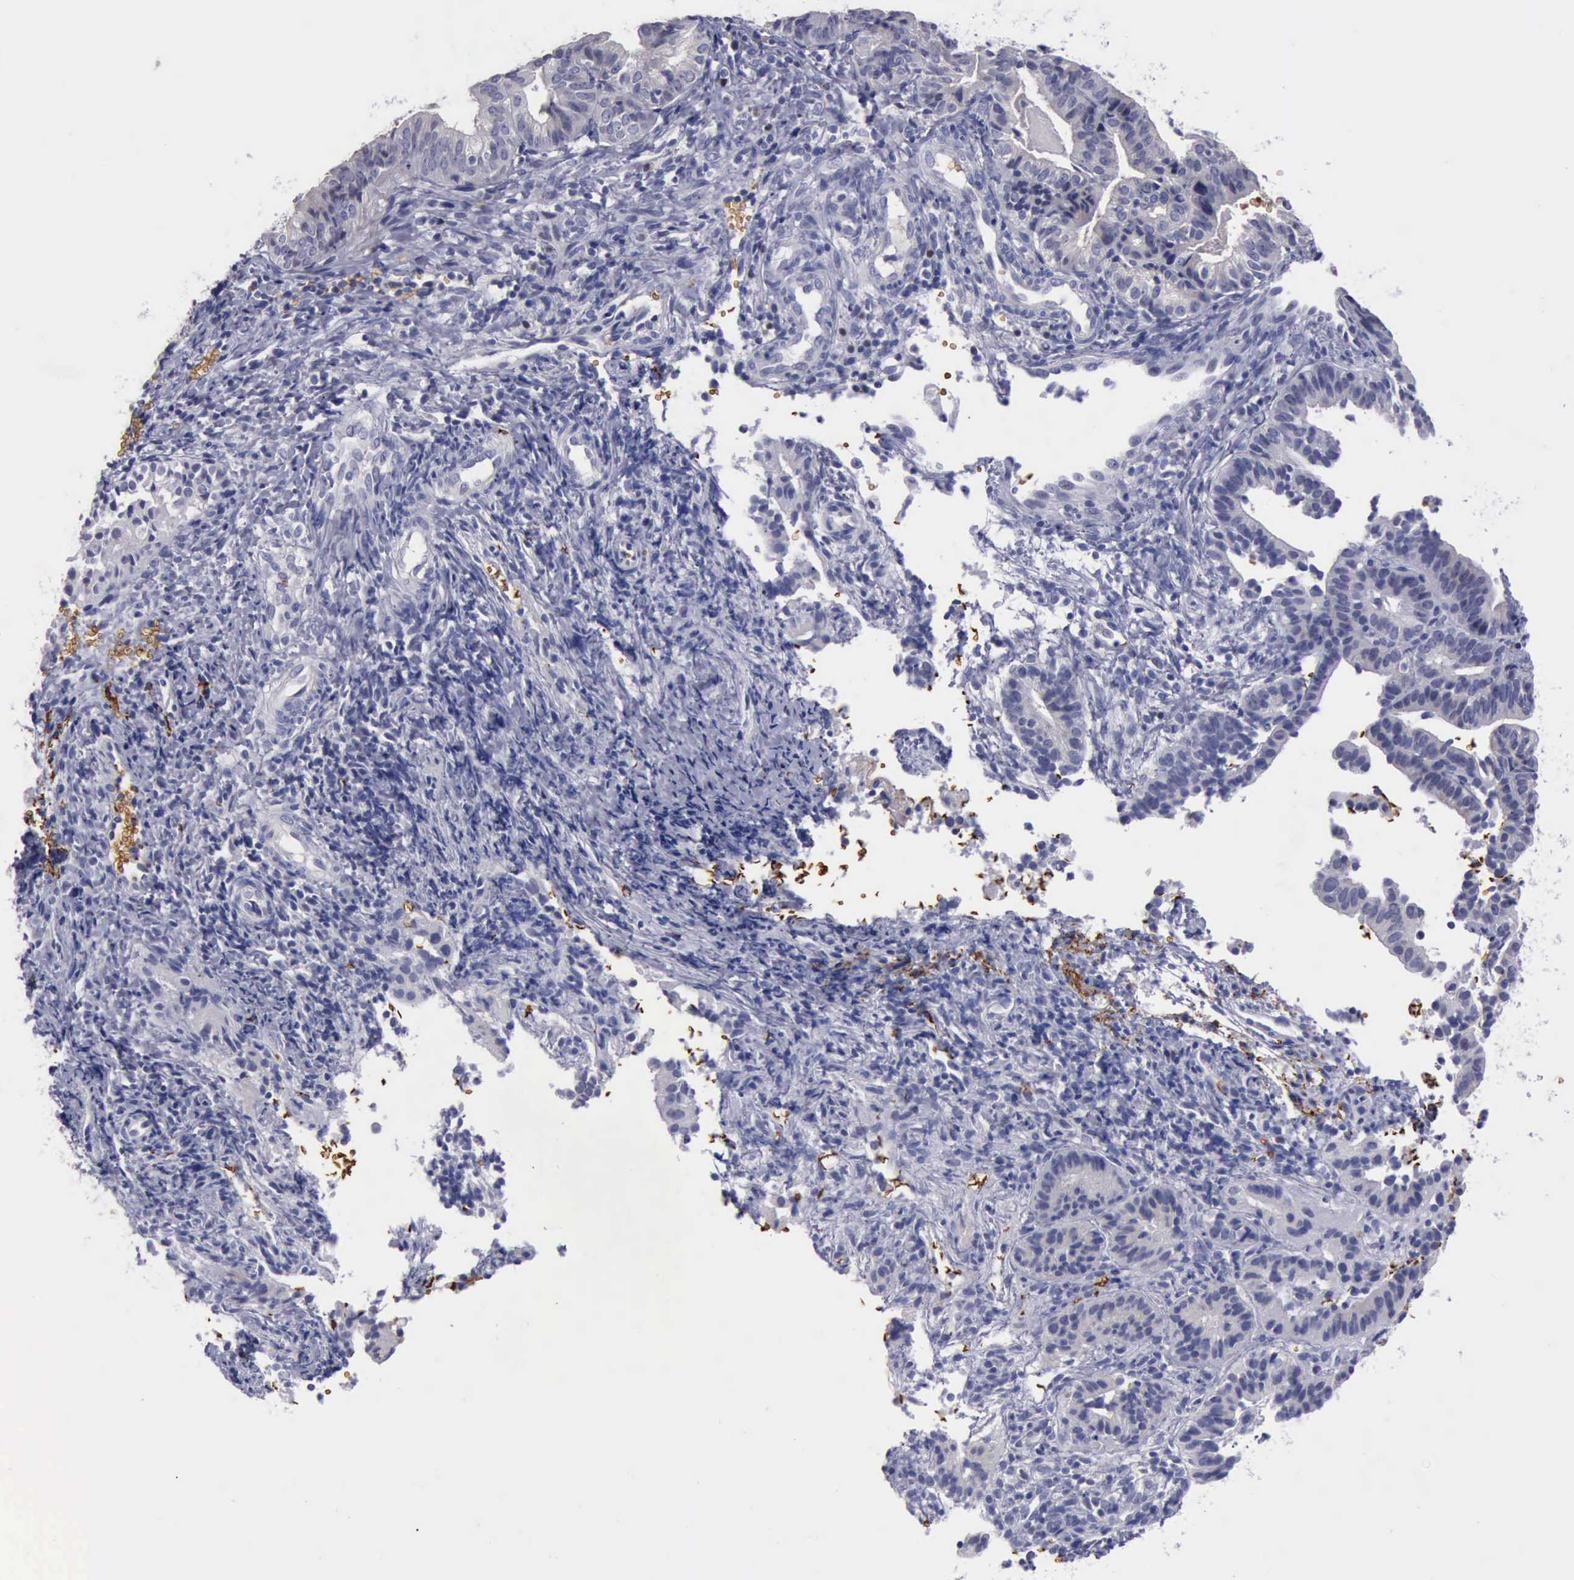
{"staining": {"intensity": "negative", "quantity": "none", "location": "none"}, "tissue": "cervical cancer", "cell_type": "Tumor cells", "image_type": "cancer", "snomed": [{"axis": "morphology", "description": "Adenocarcinoma, NOS"}, {"axis": "topography", "description": "Cervix"}], "caption": "DAB (3,3'-diaminobenzidine) immunohistochemical staining of human cervical adenocarcinoma demonstrates no significant expression in tumor cells. Brightfield microscopy of immunohistochemistry (IHC) stained with DAB (3,3'-diaminobenzidine) (brown) and hematoxylin (blue), captured at high magnification.", "gene": "CEP128", "patient": {"sex": "female", "age": 60}}